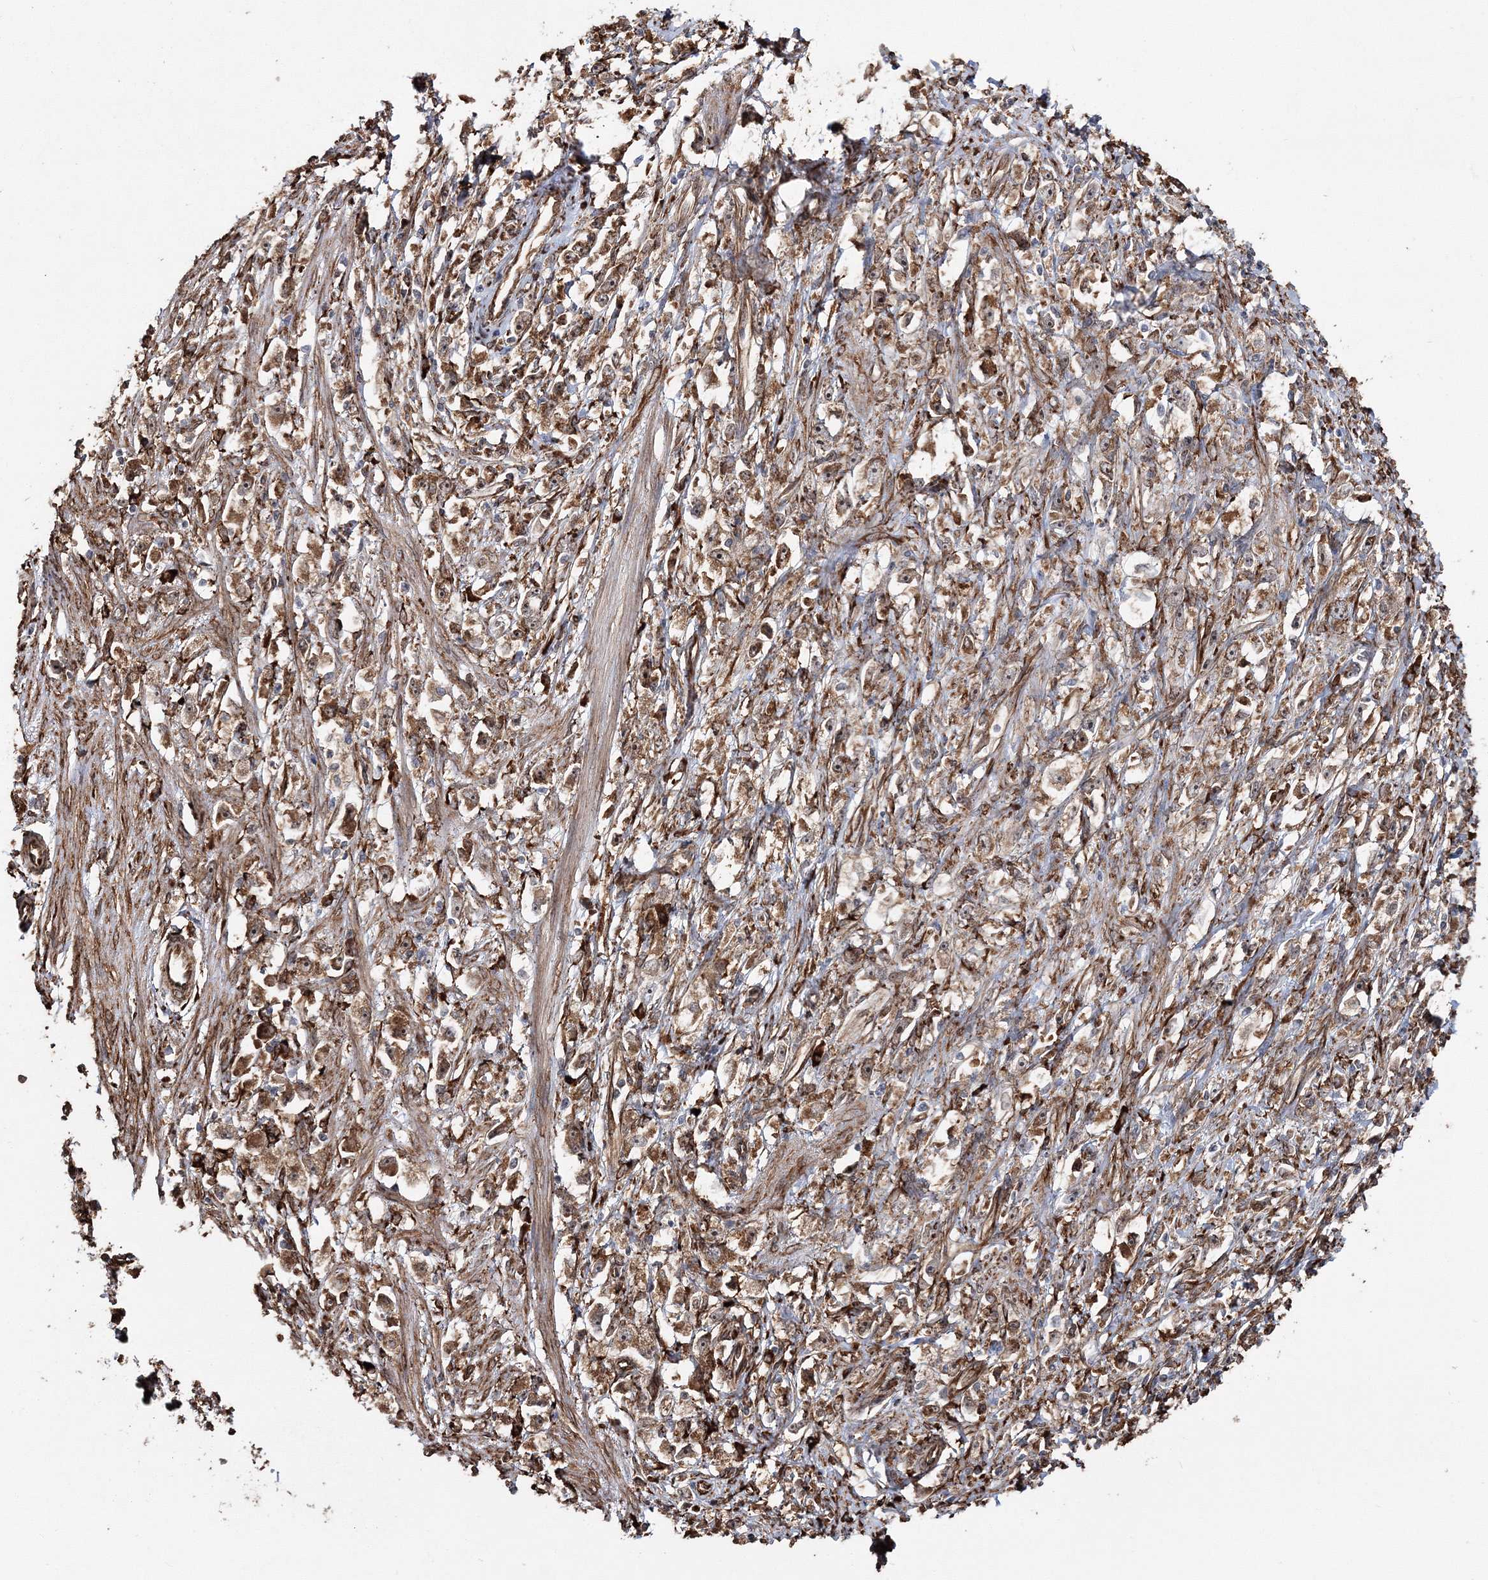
{"staining": {"intensity": "moderate", "quantity": ">75%", "location": "cytoplasmic/membranous"}, "tissue": "stomach cancer", "cell_type": "Tumor cells", "image_type": "cancer", "snomed": [{"axis": "morphology", "description": "Adenocarcinoma, NOS"}, {"axis": "topography", "description": "Stomach"}], "caption": "Protein staining by IHC exhibits moderate cytoplasmic/membranous positivity in approximately >75% of tumor cells in stomach cancer (adenocarcinoma).", "gene": "SCRN3", "patient": {"sex": "female", "age": 59}}